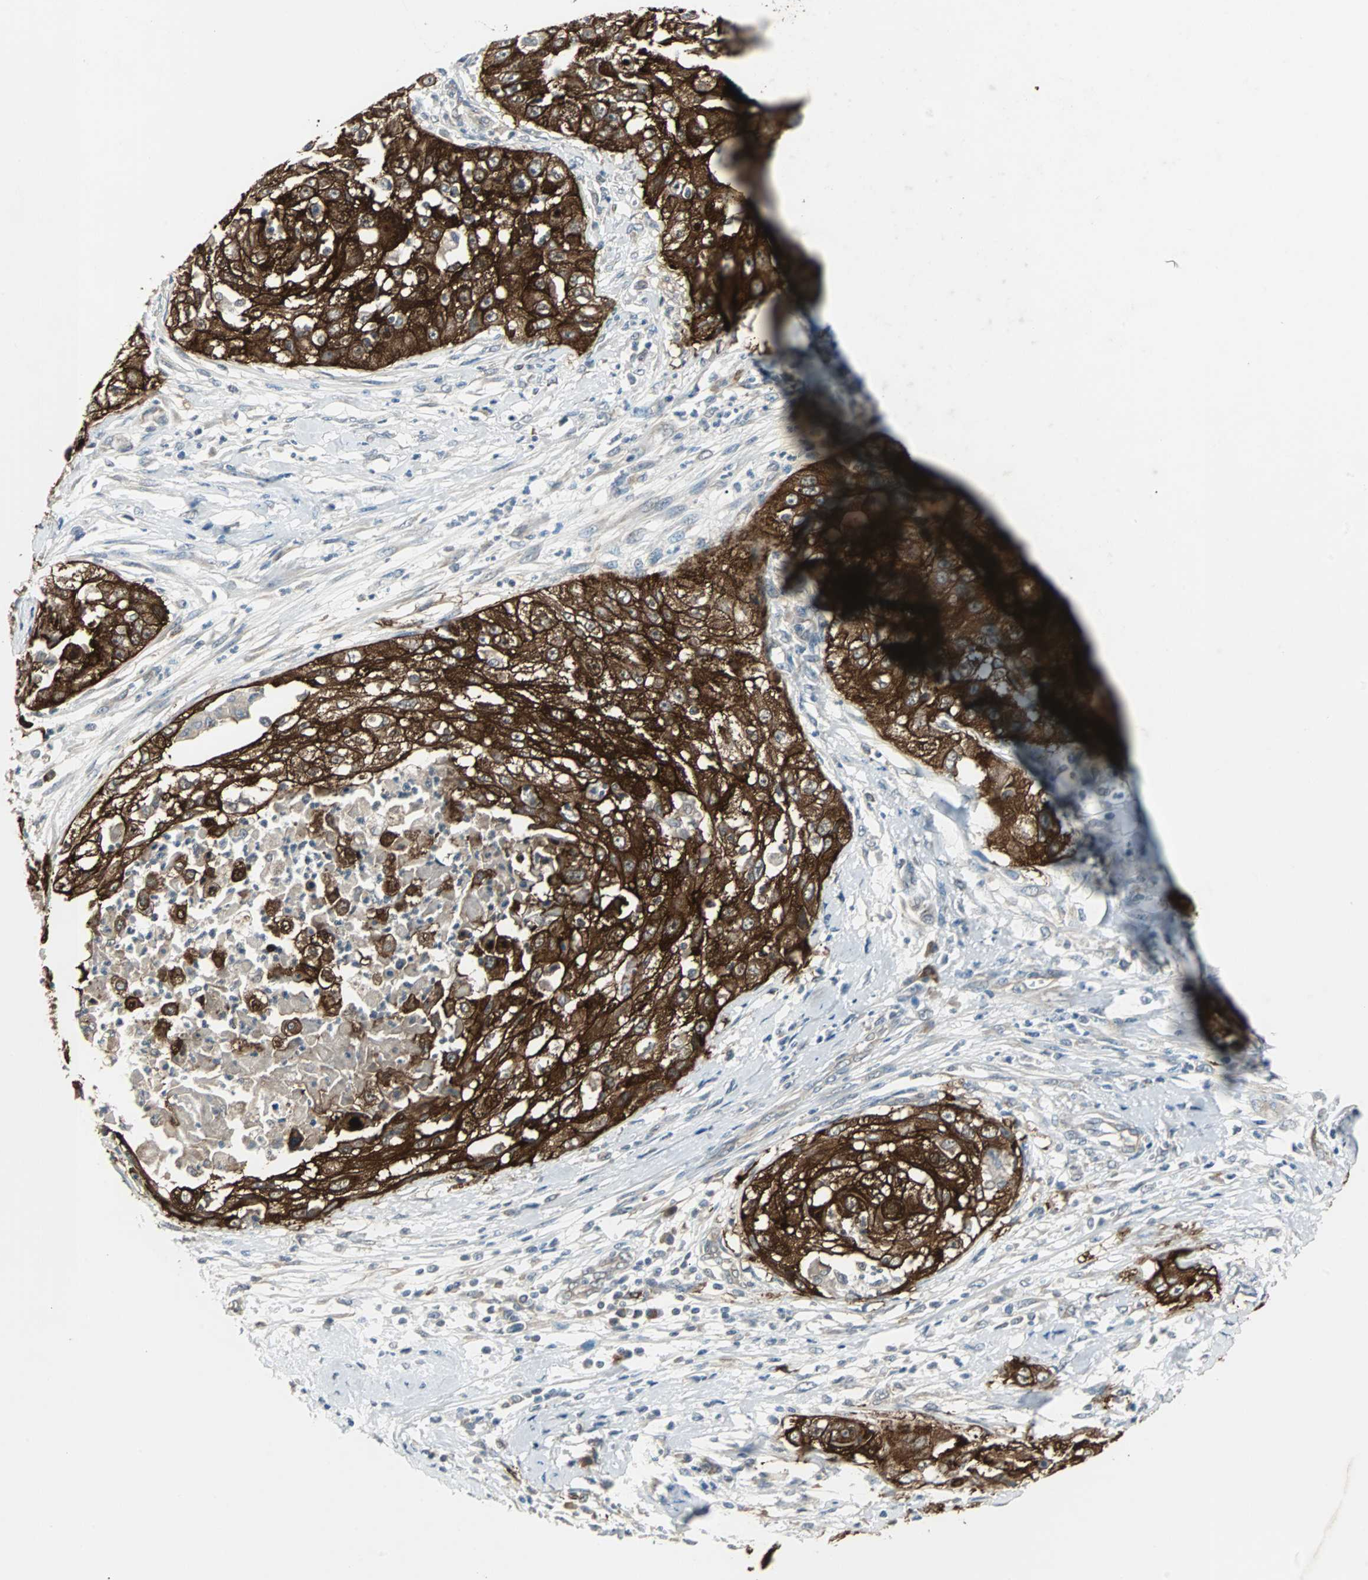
{"staining": {"intensity": "strong", "quantity": ">75%", "location": "cytoplasmic/membranous"}, "tissue": "cervical cancer", "cell_type": "Tumor cells", "image_type": "cancer", "snomed": [{"axis": "morphology", "description": "Squamous cell carcinoma, NOS"}, {"axis": "topography", "description": "Cervix"}], "caption": "High-magnification brightfield microscopy of cervical squamous cell carcinoma stained with DAB (brown) and counterstained with hematoxylin (blue). tumor cells exhibit strong cytoplasmic/membranous positivity is seen in approximately>75% of cells. (IHC, brightfield microscopy, high magnification).", "gene": "CMC2", "patient": {"sex": "female", "age": 64}}